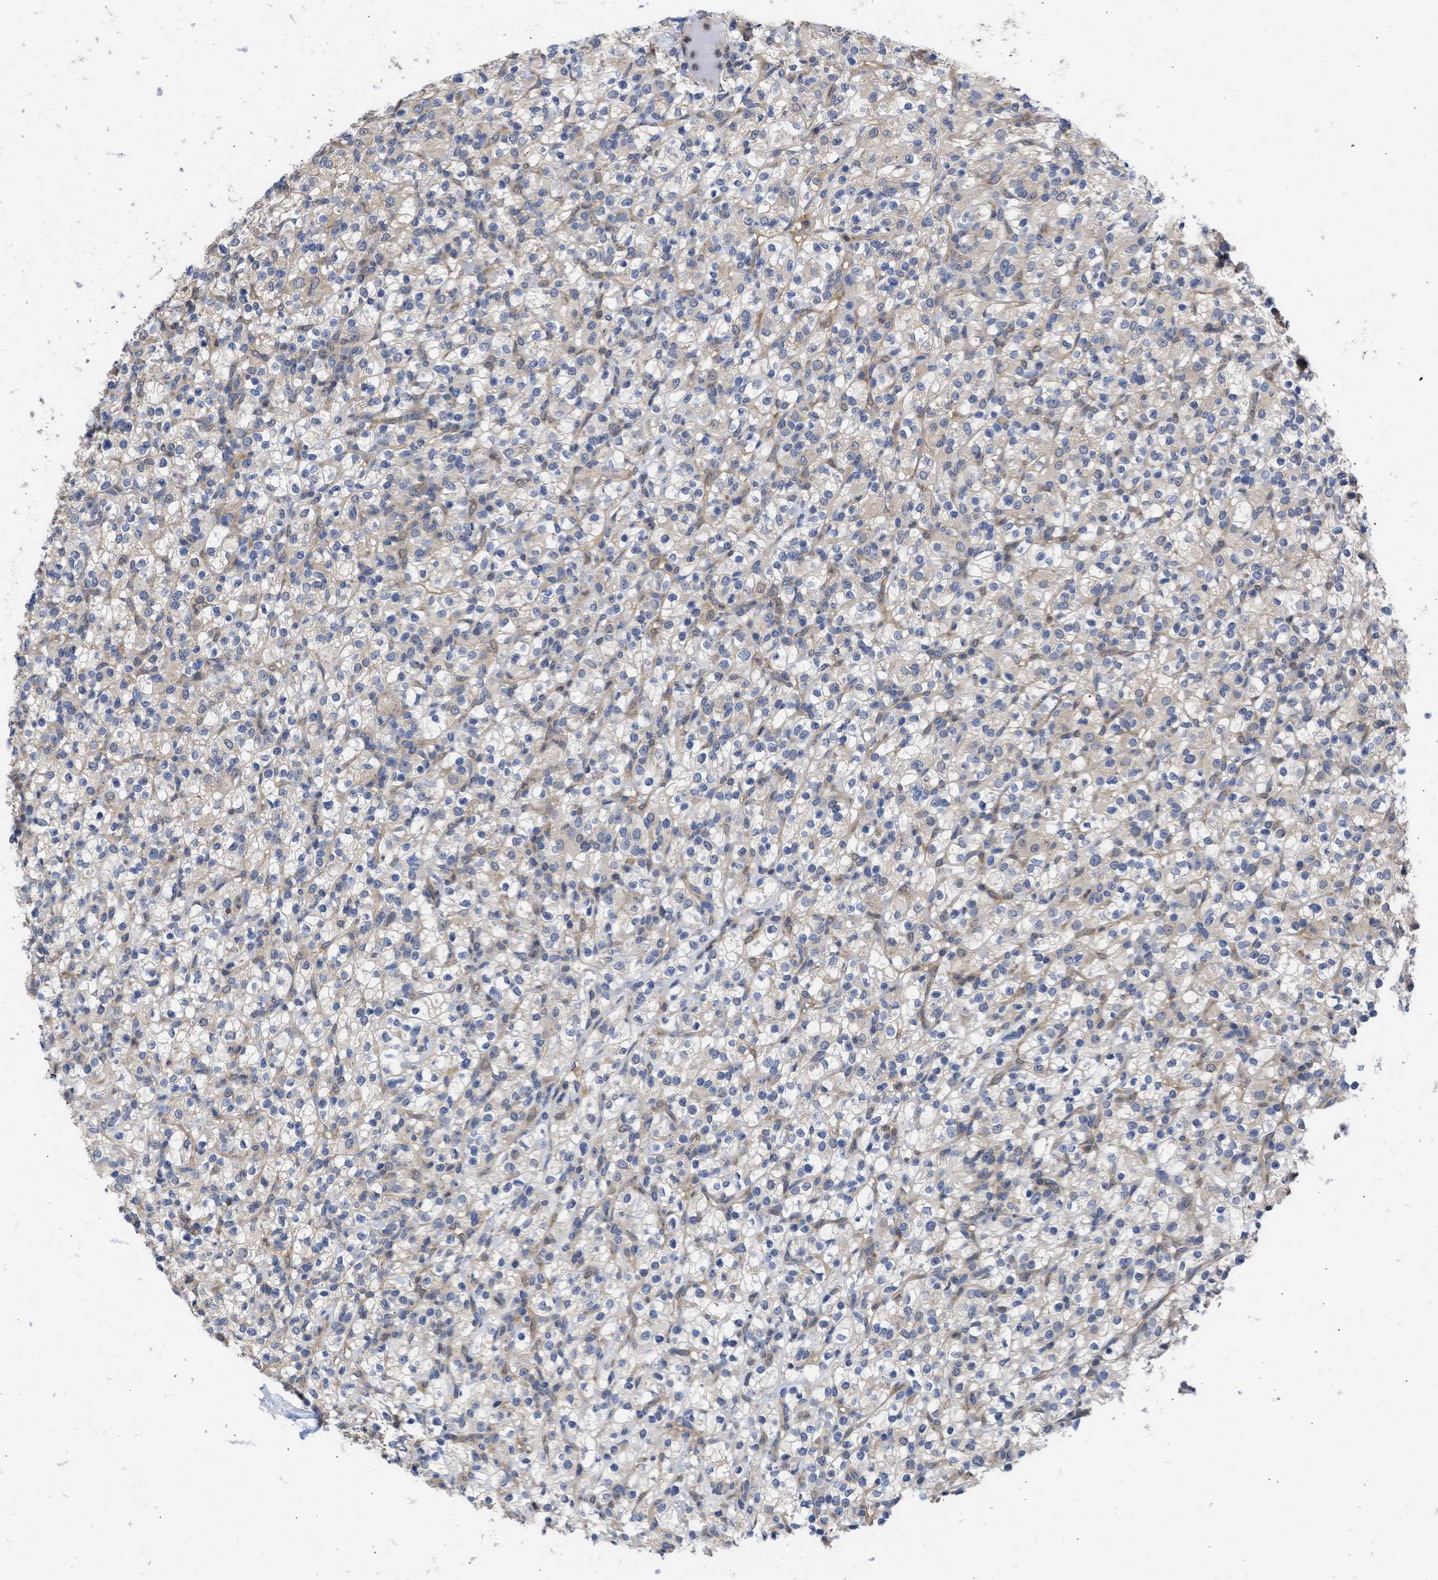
{"staining": {"intensity": "weak", "quantity": "<25%", "location": "cytoplasmic/membranous"}, "tissue": "renal cancer", "cell_type": "Tumor cells", "image_type": "cancer", "snomed": [{"axis": "morphology", "description": "Normal tissue, NOS"}, {"axis": "morphology", "description": "Adenocarcinoma, NOS"}, {"axis": "topography", "description": "Kidney"}], "caption": "An image of human renal cancer (adenocarcinoma) is negative for staining in tumor cells. (Stains: DAB (3,3'-diaminobenzidine) immunohistochemistry (IHC) with hematoxylin counter stain, Microscopy: brightfield microscopy at high magnification).", "gene": "MAP2K3", "patient": {"sex": "female", "age": 72}}